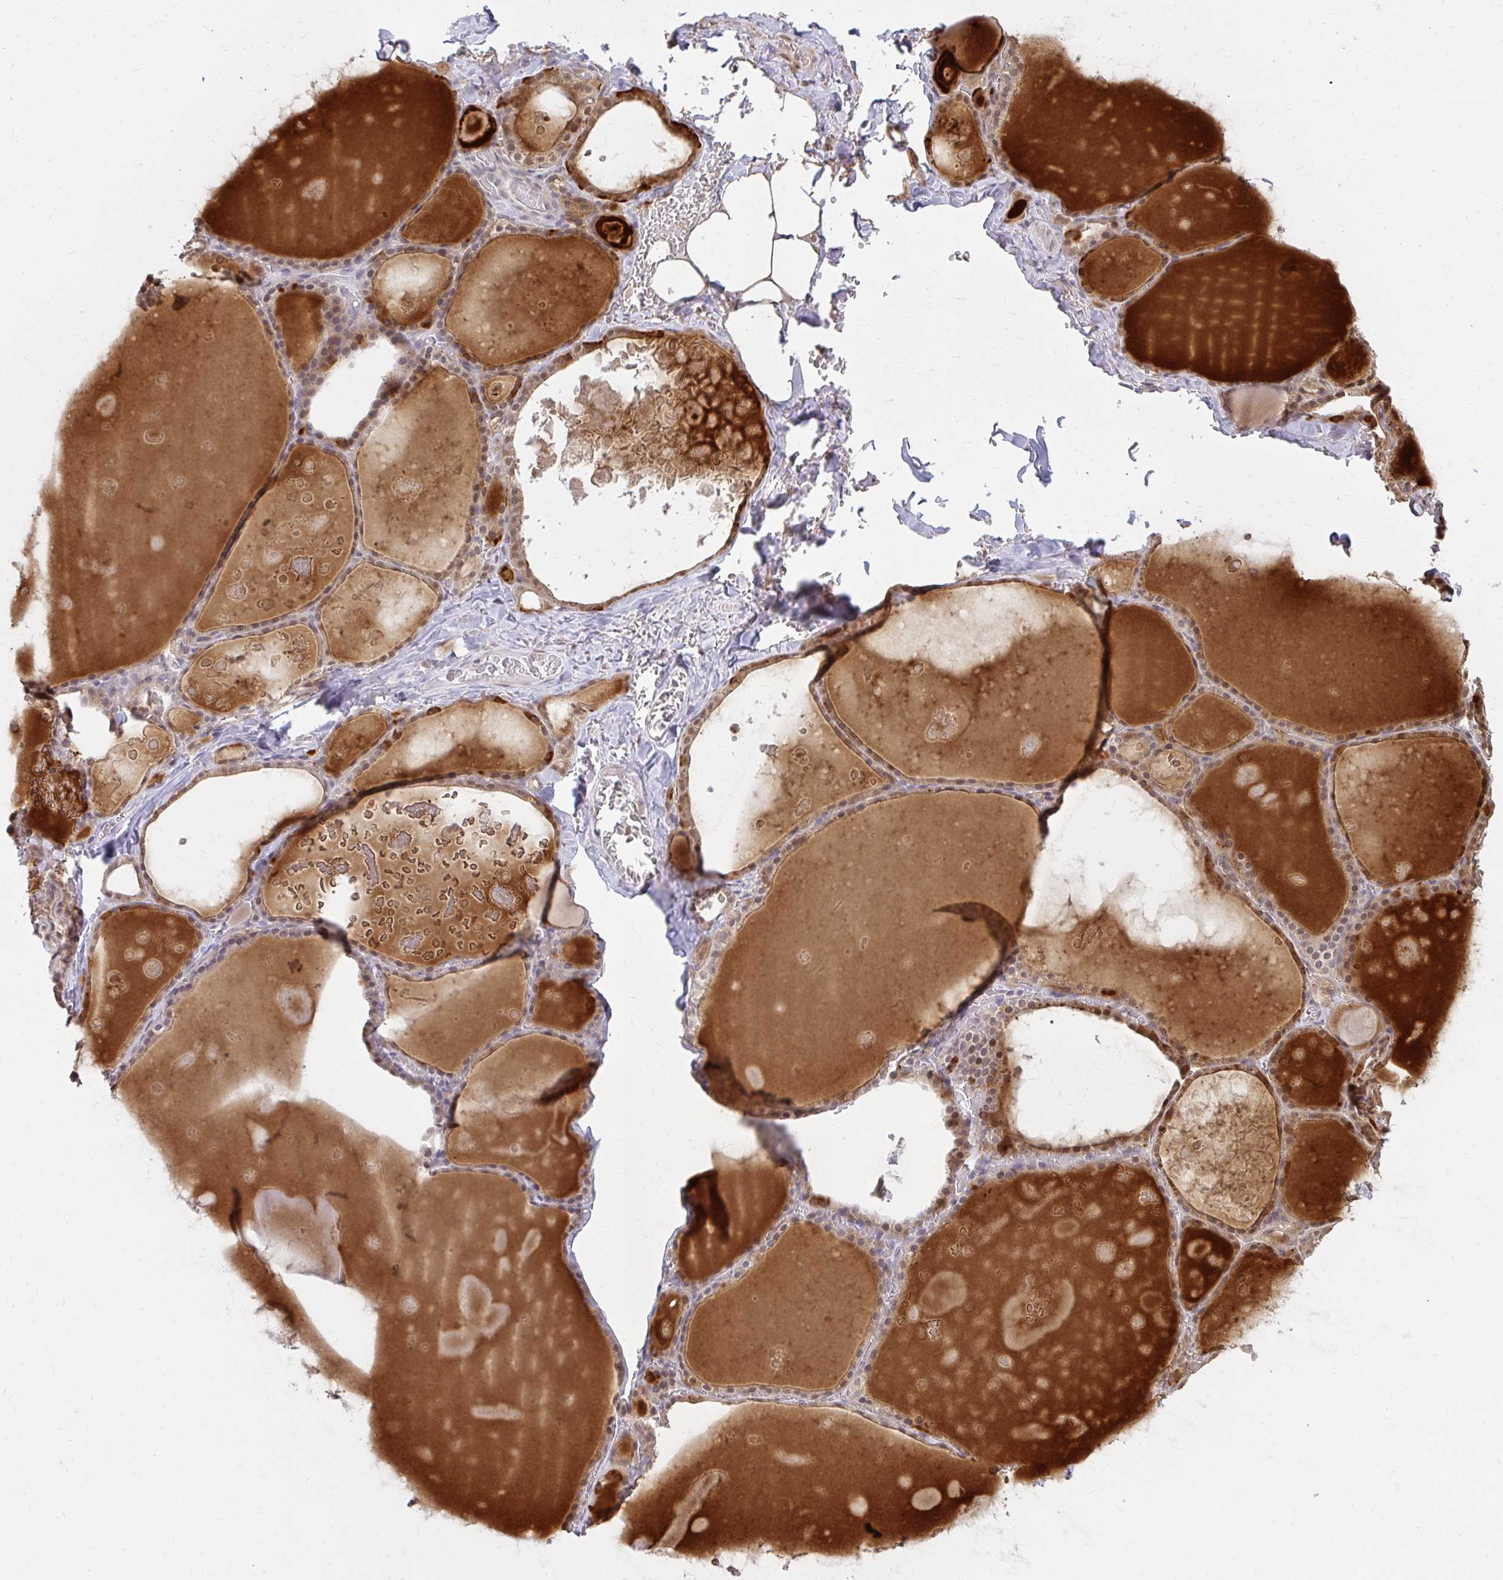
{"staining": {"intensity": "moderate", "quantity": "<25%", "location": "nuclear"}, "tissue": "thyroid gland", "cell_type": "Glandular cells", "image_type": "normal", "snomed": [{"axis": "morphology", "description": "Normal tissue, NOS"}, {"axis": "topography", "description": "Thyroid gland"}], "caption": "Approximately <25% of glandular cells in normal thyroid gland exhibit moderate nuclear protein expression as visualized by brown immunohistochemical staining.", "gene": "LARS2", "patient": {"sex": "male", "age": 56}}